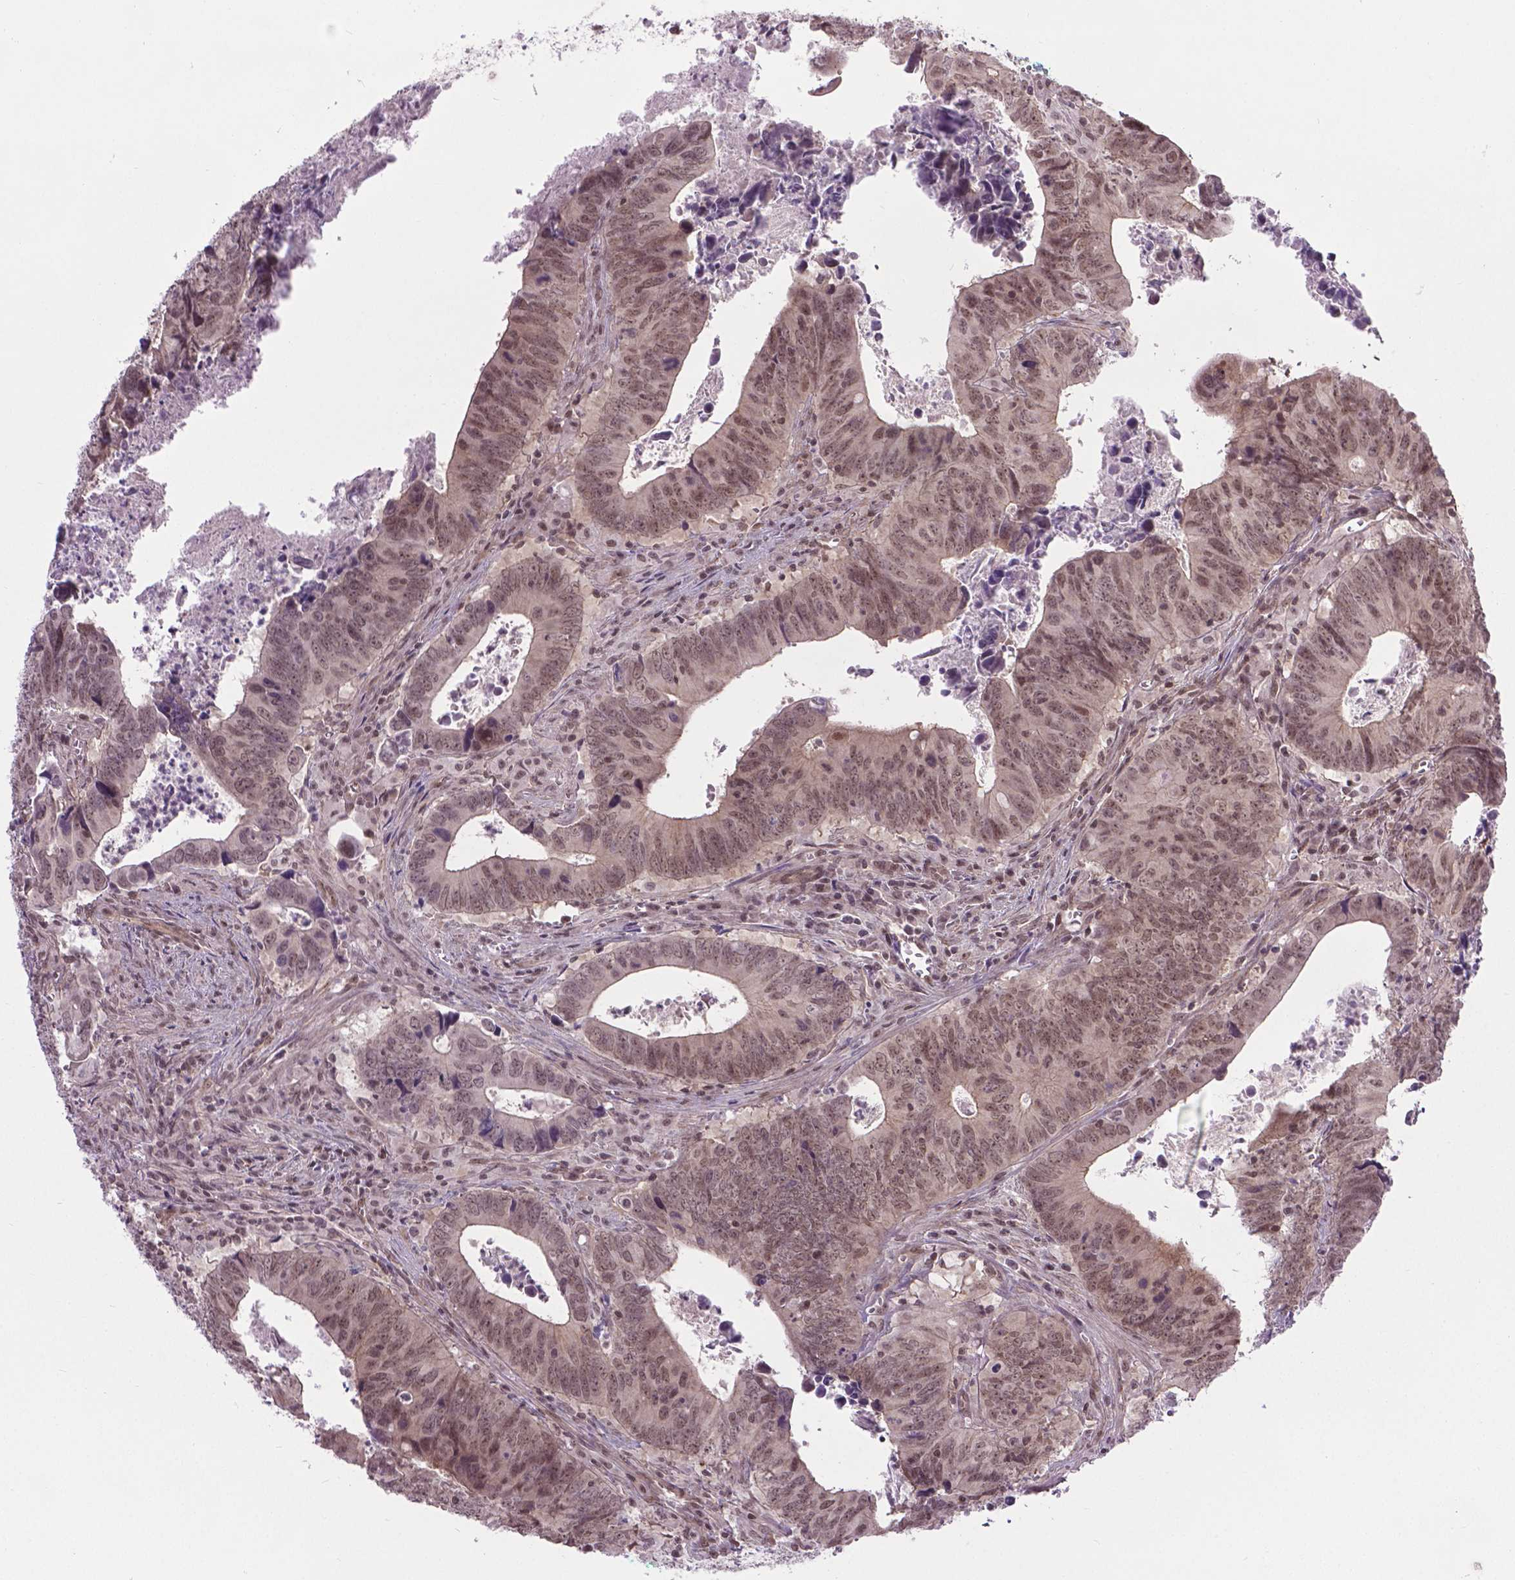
{"staining": {"intensity": "moderate", "quantity": "25%-75%", "location": "cytoplasmic/membranous,nuclear"}, "tissue": "colorectal cancer", "cell_type": "Tumor cells", "image_type": "cancer", "snomed": [{"axis": "morphology", "description": "Adenocarcinoma, NOS"}, {"axis": "topography", "description": "Colon"}], "caption": "Immunohistochemical staining of human colorectal adenocarcinoma demonstrates moderate cytoplasmic/membranous and nuclear protein staining in about 25%-75% of tumor cells.", "gene": "ANKRD54", "patient": {"sex": "female", "age": 82}}